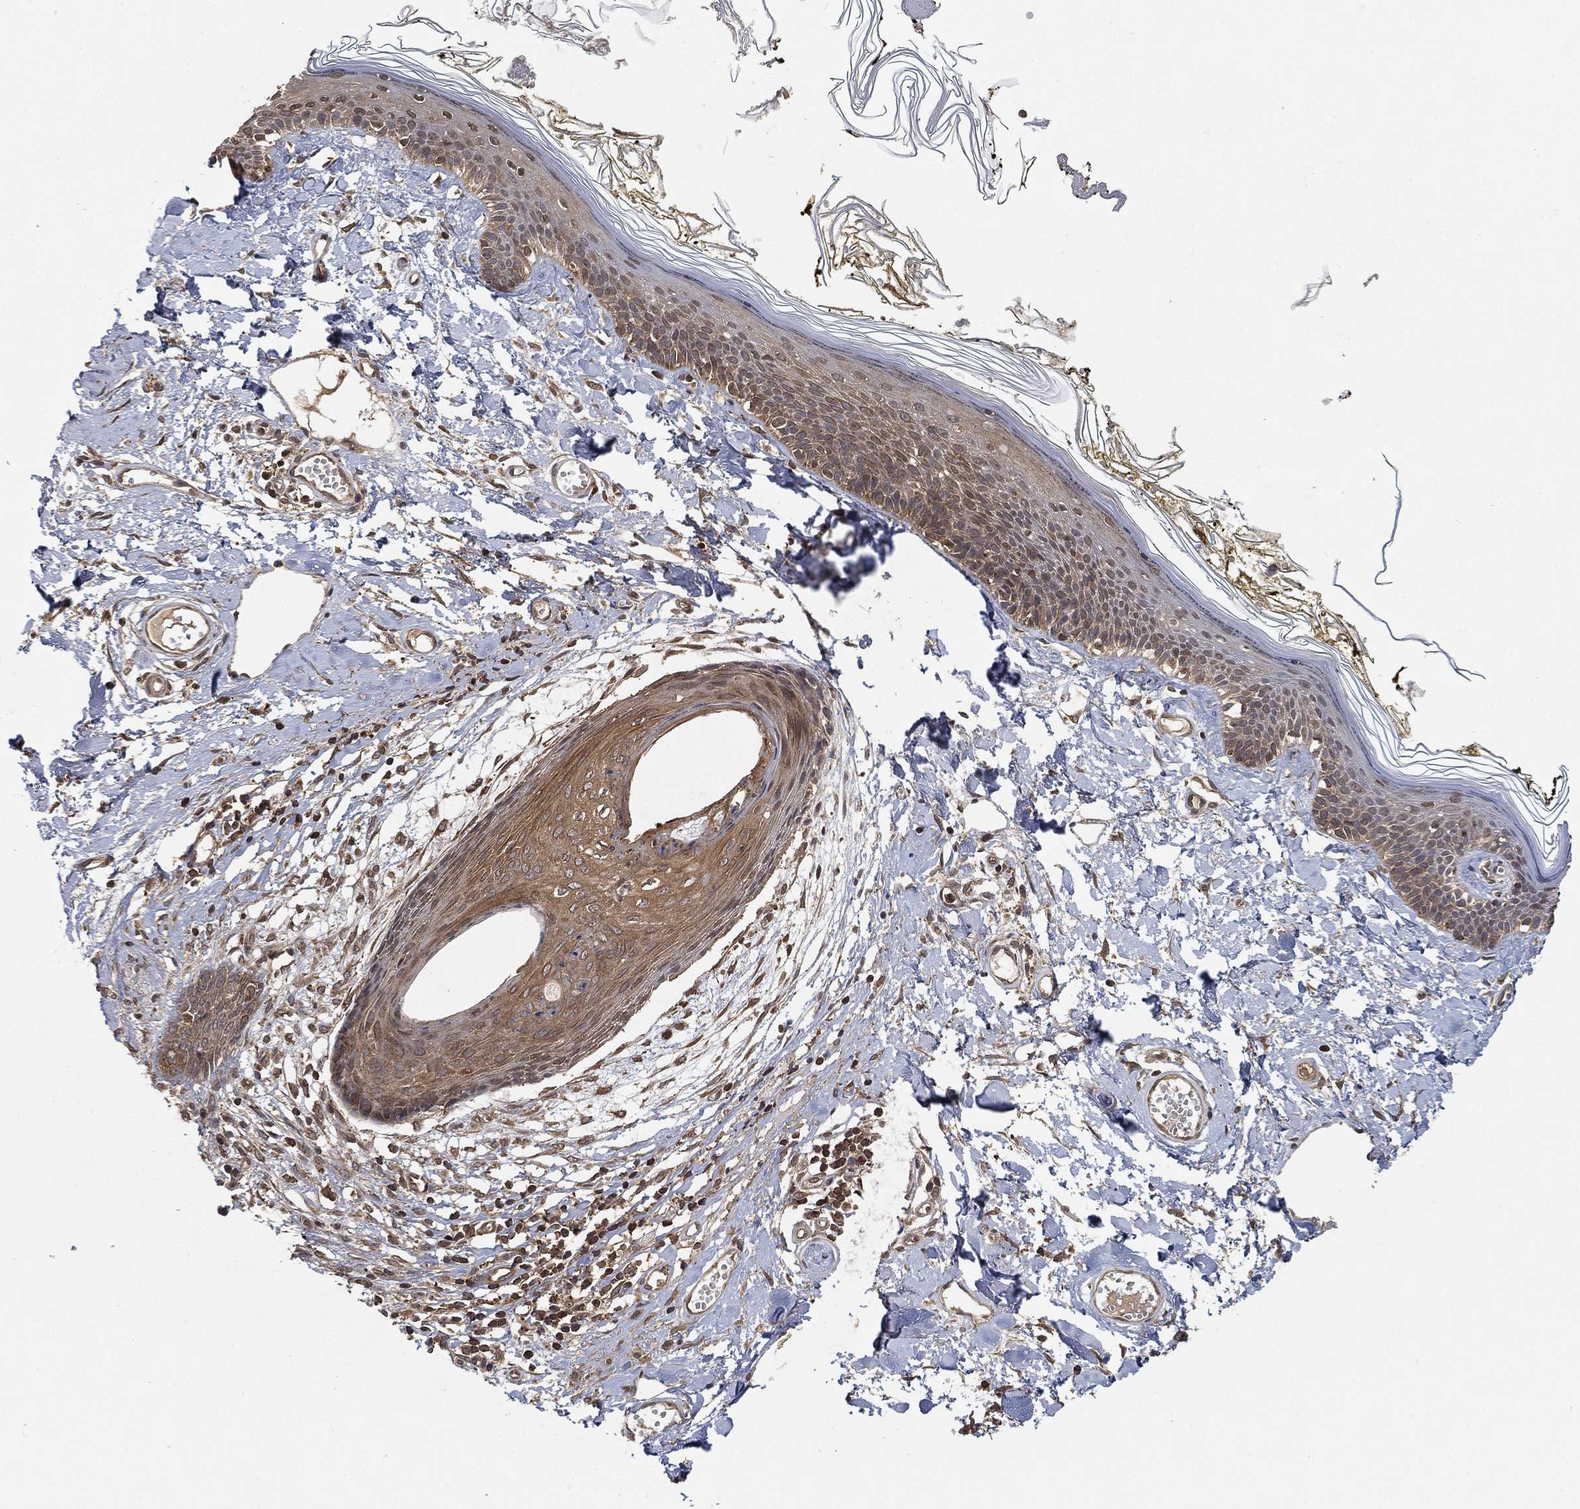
{"staining": {"intensity": "moderate", "quantity": "<25%", "location": "cytoplasmic/membranous"}, "tissue": "skin", "cell_type": "Fibroblasts", "image_type": "normal", "snomed": [{"axis": "morphology", "description": "Normal tissue, NOS"}, {"axis": "topography", "description": "Skin"}], "caption": "This photomicrograph reveals immunohistochemistry staining of normal skin, with low moderate cytoplasmic/membranous expression in about <25% of fibroblasts.", "gene": "UBA5", "patient": {"sex": "male", "age": 76}}